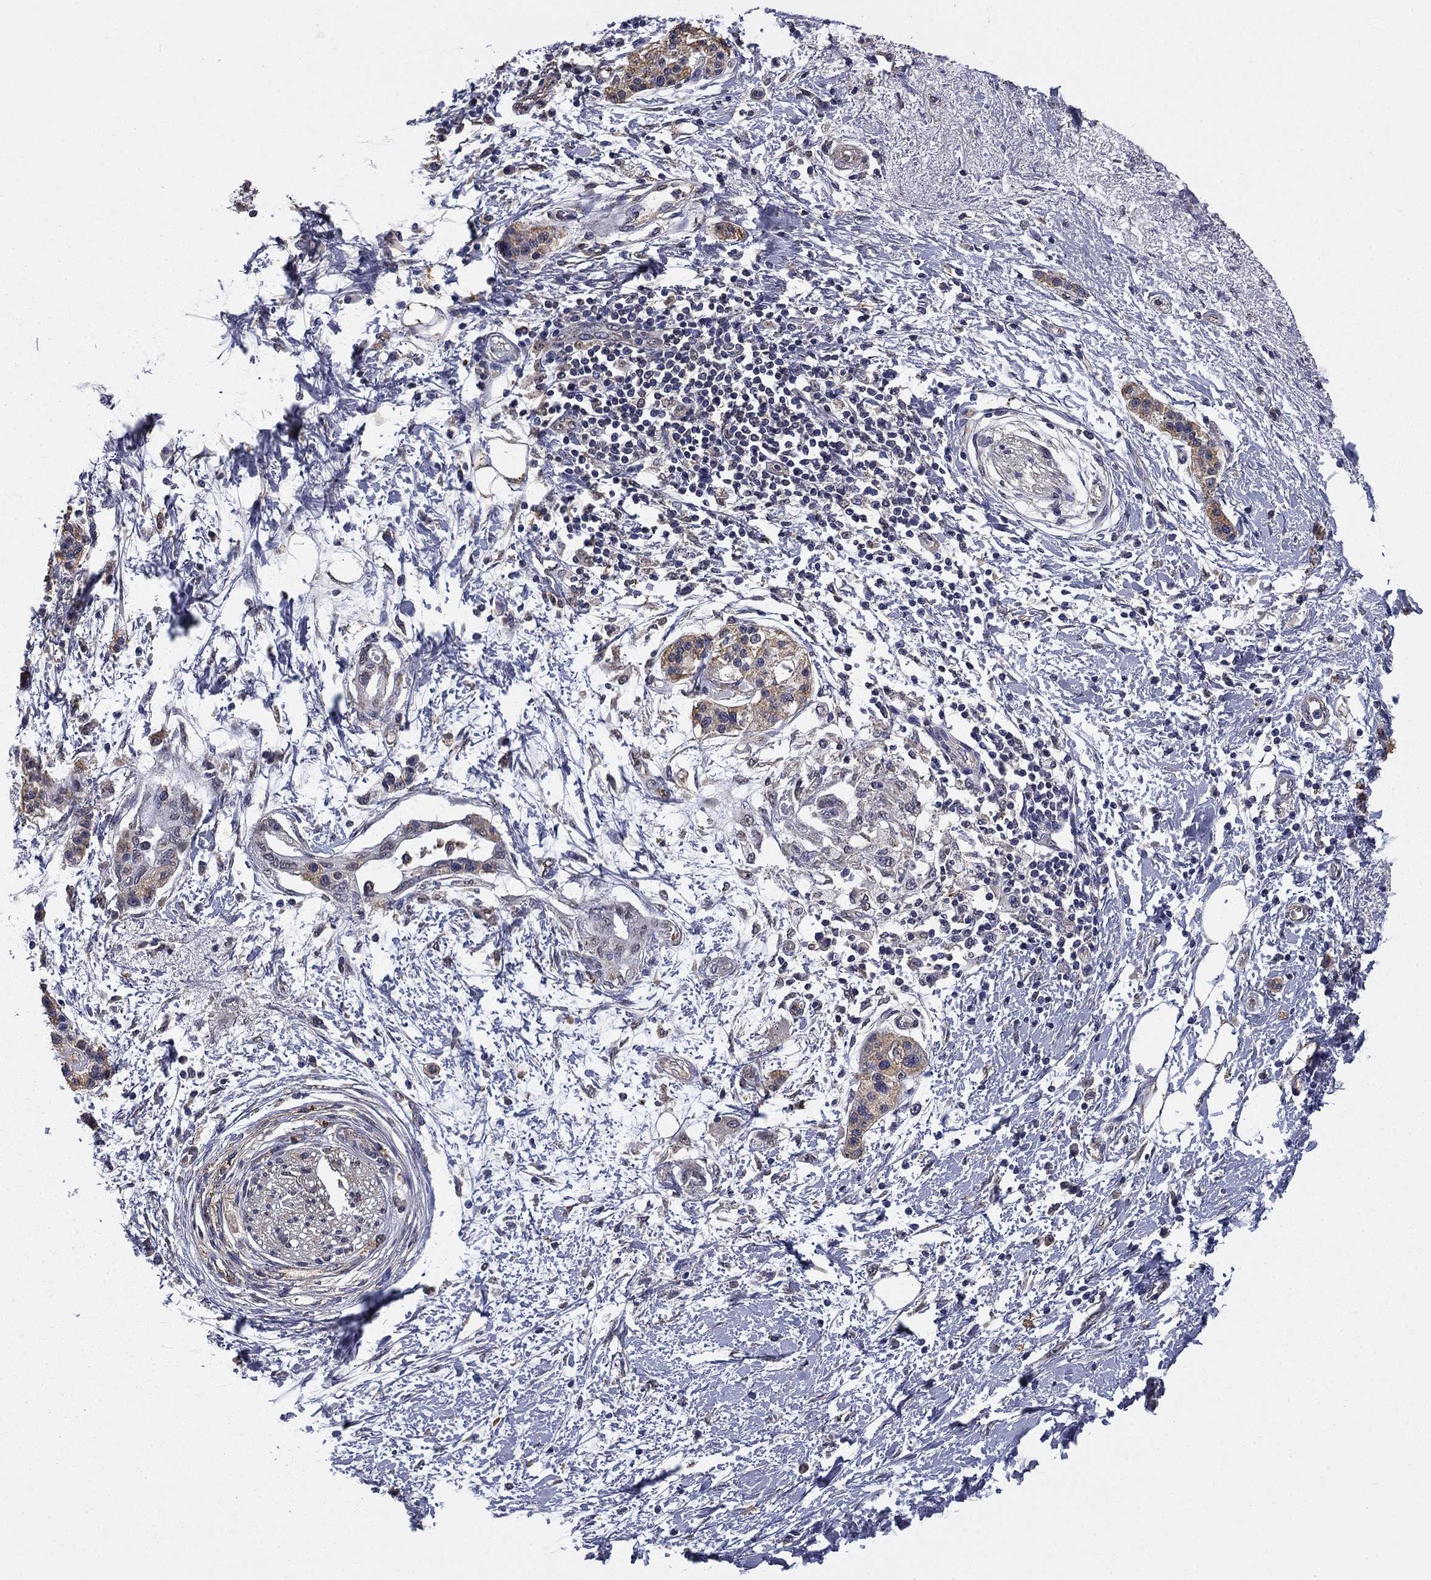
{"staining": {"intensity": "negative", "quantity": "none", "location": "none"}, "tissue": "pancreatic cancer", "cell_type": "Tumor cells", "image_type": "cancer", "snomed": [{"axis": "morphology", "description": "Normal tissue, NOS"}, {"axis": "morphology", "description": "Adenocarcinoma, NOS"}, {"axis": "topography", "description": "Pancreas"}, {"axis": "topography", "description": "Duodenum"}], "caption": "Adenocarcinoma (pancreatic) was stained to show a protein in brown. There is no significant expression in tumor cells.", "gene": "MFAP3L", "patient": {"sex": "female", "age": 60}}